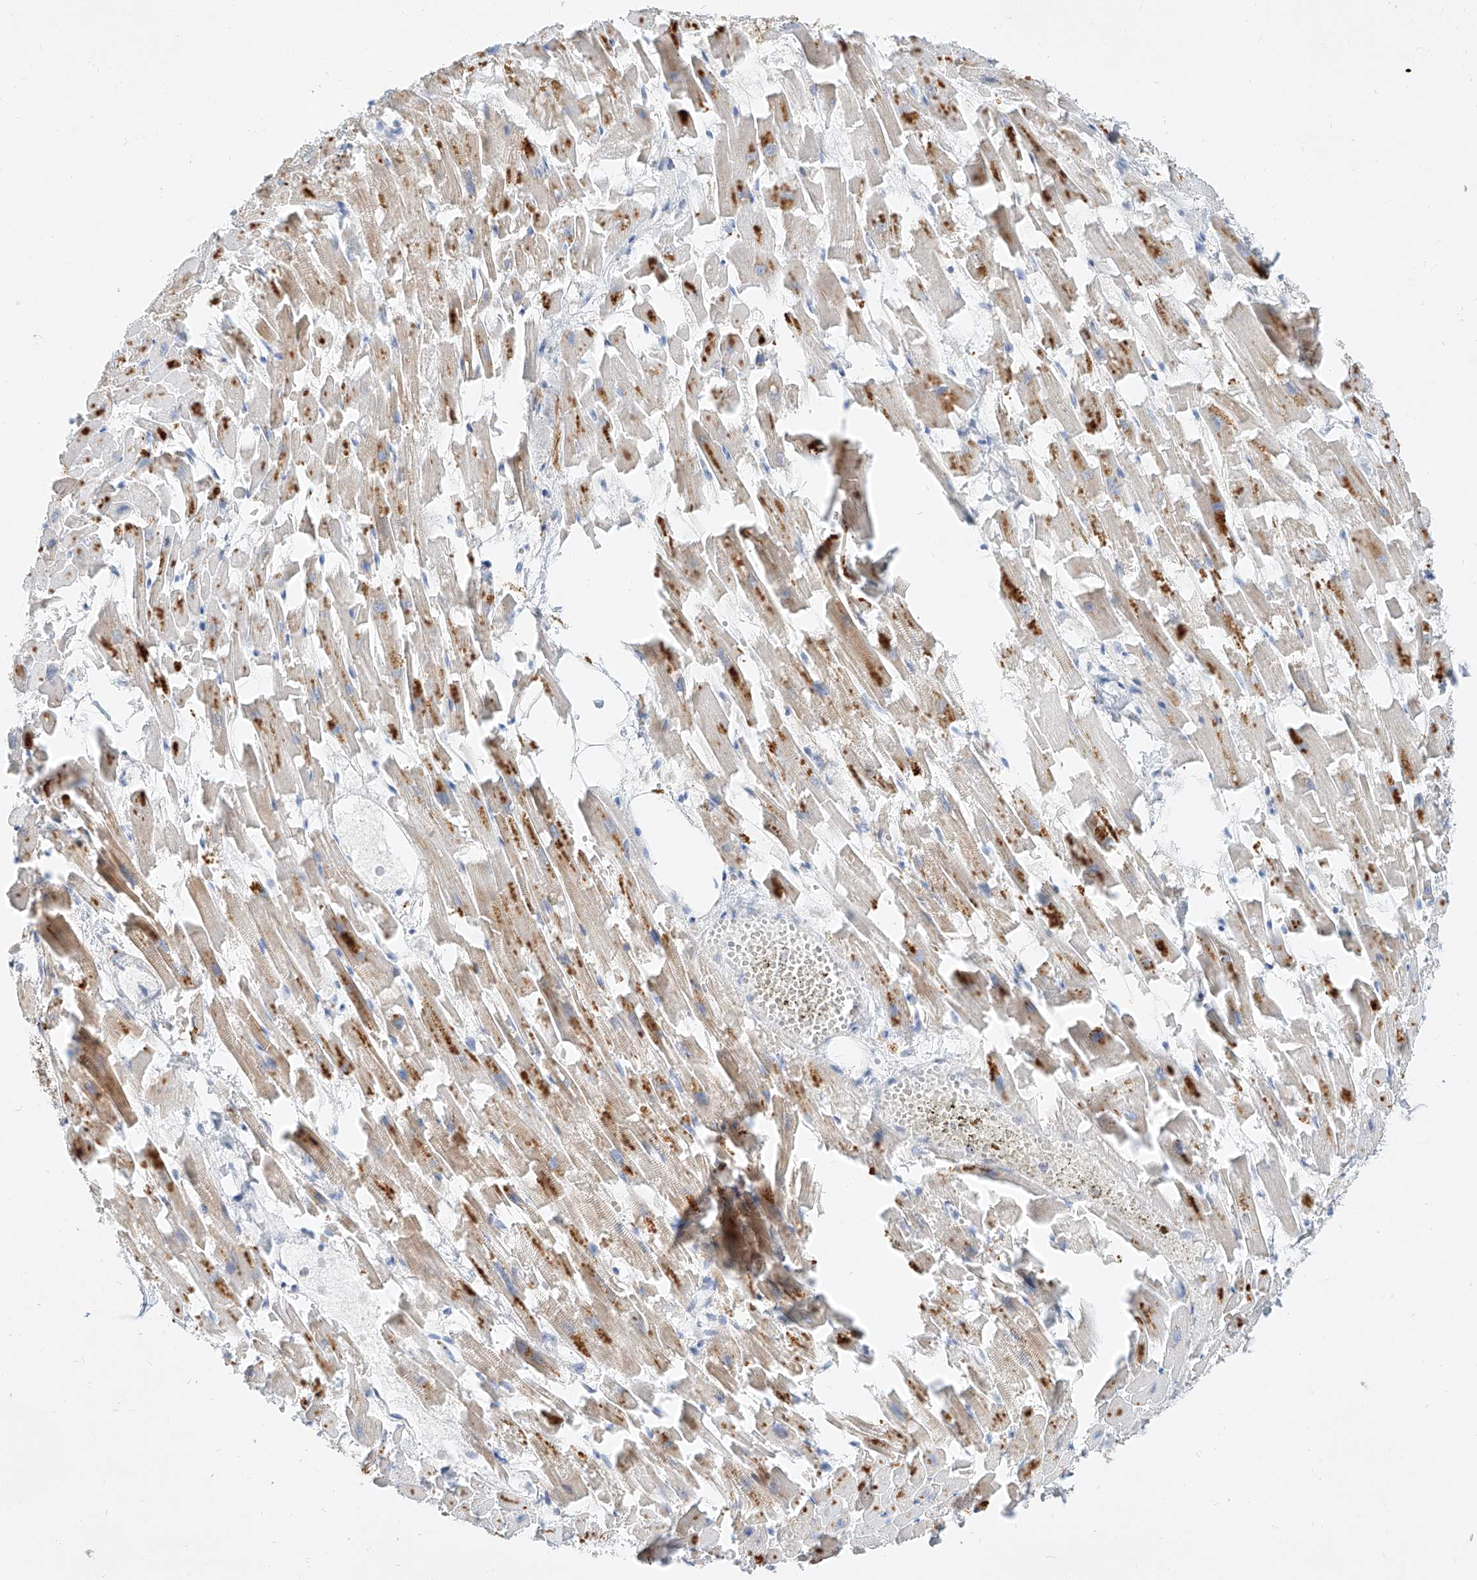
{"staining": {"intensity": "moderate", "quantity": "25%-75%", "location": "cytoplasmic/membranous"}, "tissue": "heart muscle", "cell_type": "Cardiomyocytes", "image_type": "normal", "snomed": [{"axis": "morphology", "description": "Normal tissue, NOS"}, {"axis": "topography", "description": "Heart"}], "caption": "Approximately 25%-75% of cardiomyocytes in benign human heart muscle exhibit moderate cytoplasmic/membranous protein expression as visualized by brown immunohistochemical staining.", "gene": "DIRAS3", "patient": {"sex": "female", "age": 64}}